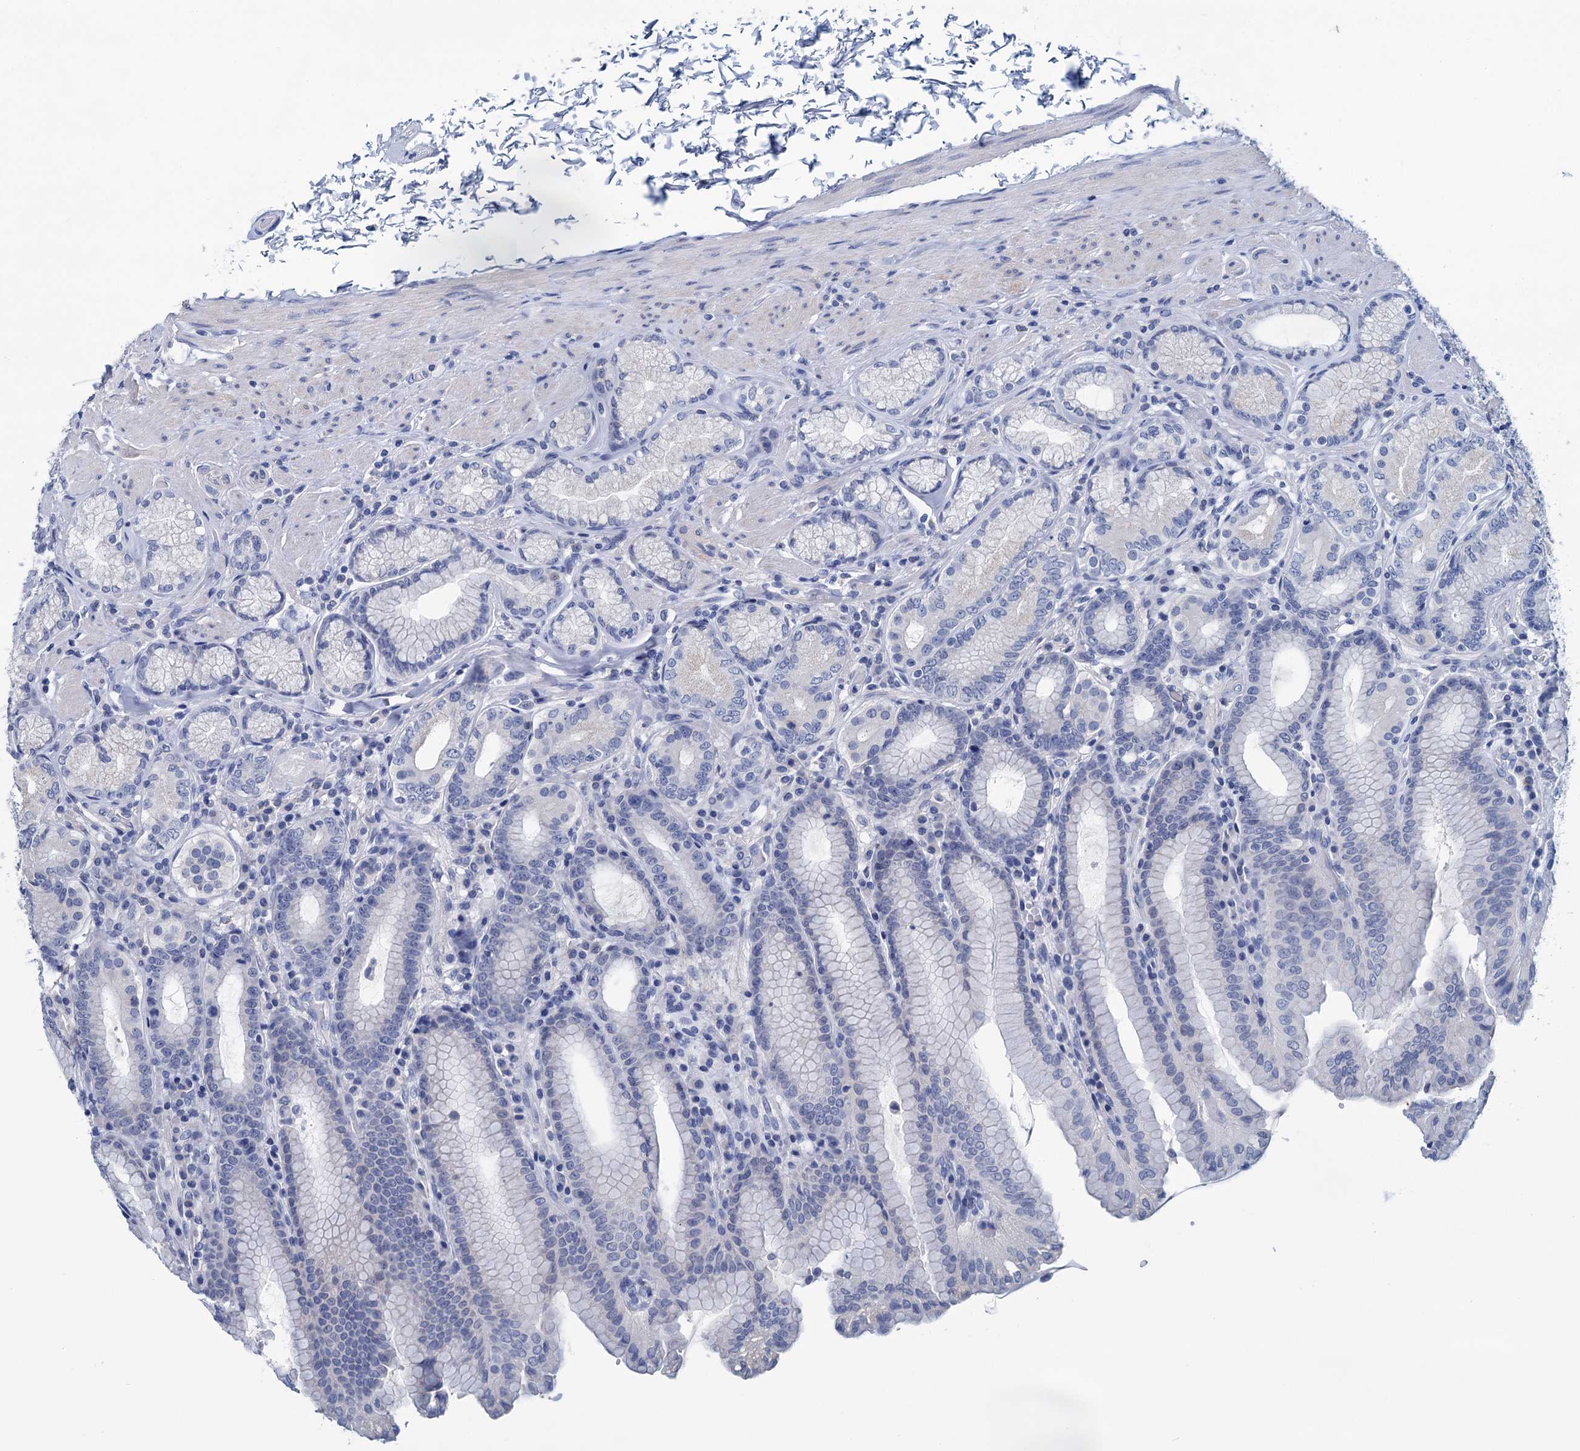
{"staining": {"intensity": "negative", "quantity": "none", "location": "none"}, "tissue": "stomach", "cell_type": "Glandular cells", "image_type": "normal", "snomed": [{"axis": "morphology", "description": "Normal tissue, NOS"}, {"axis": "topography", "description": "Stomach, upper"}, {"axis": "topography", "description": "Stomach, lower"}], "caption": "Glandular cells show no significant protein staining in normal stomach.", "gene": "MYOZ3", "patient": {"sex": "female", "age": 76}}